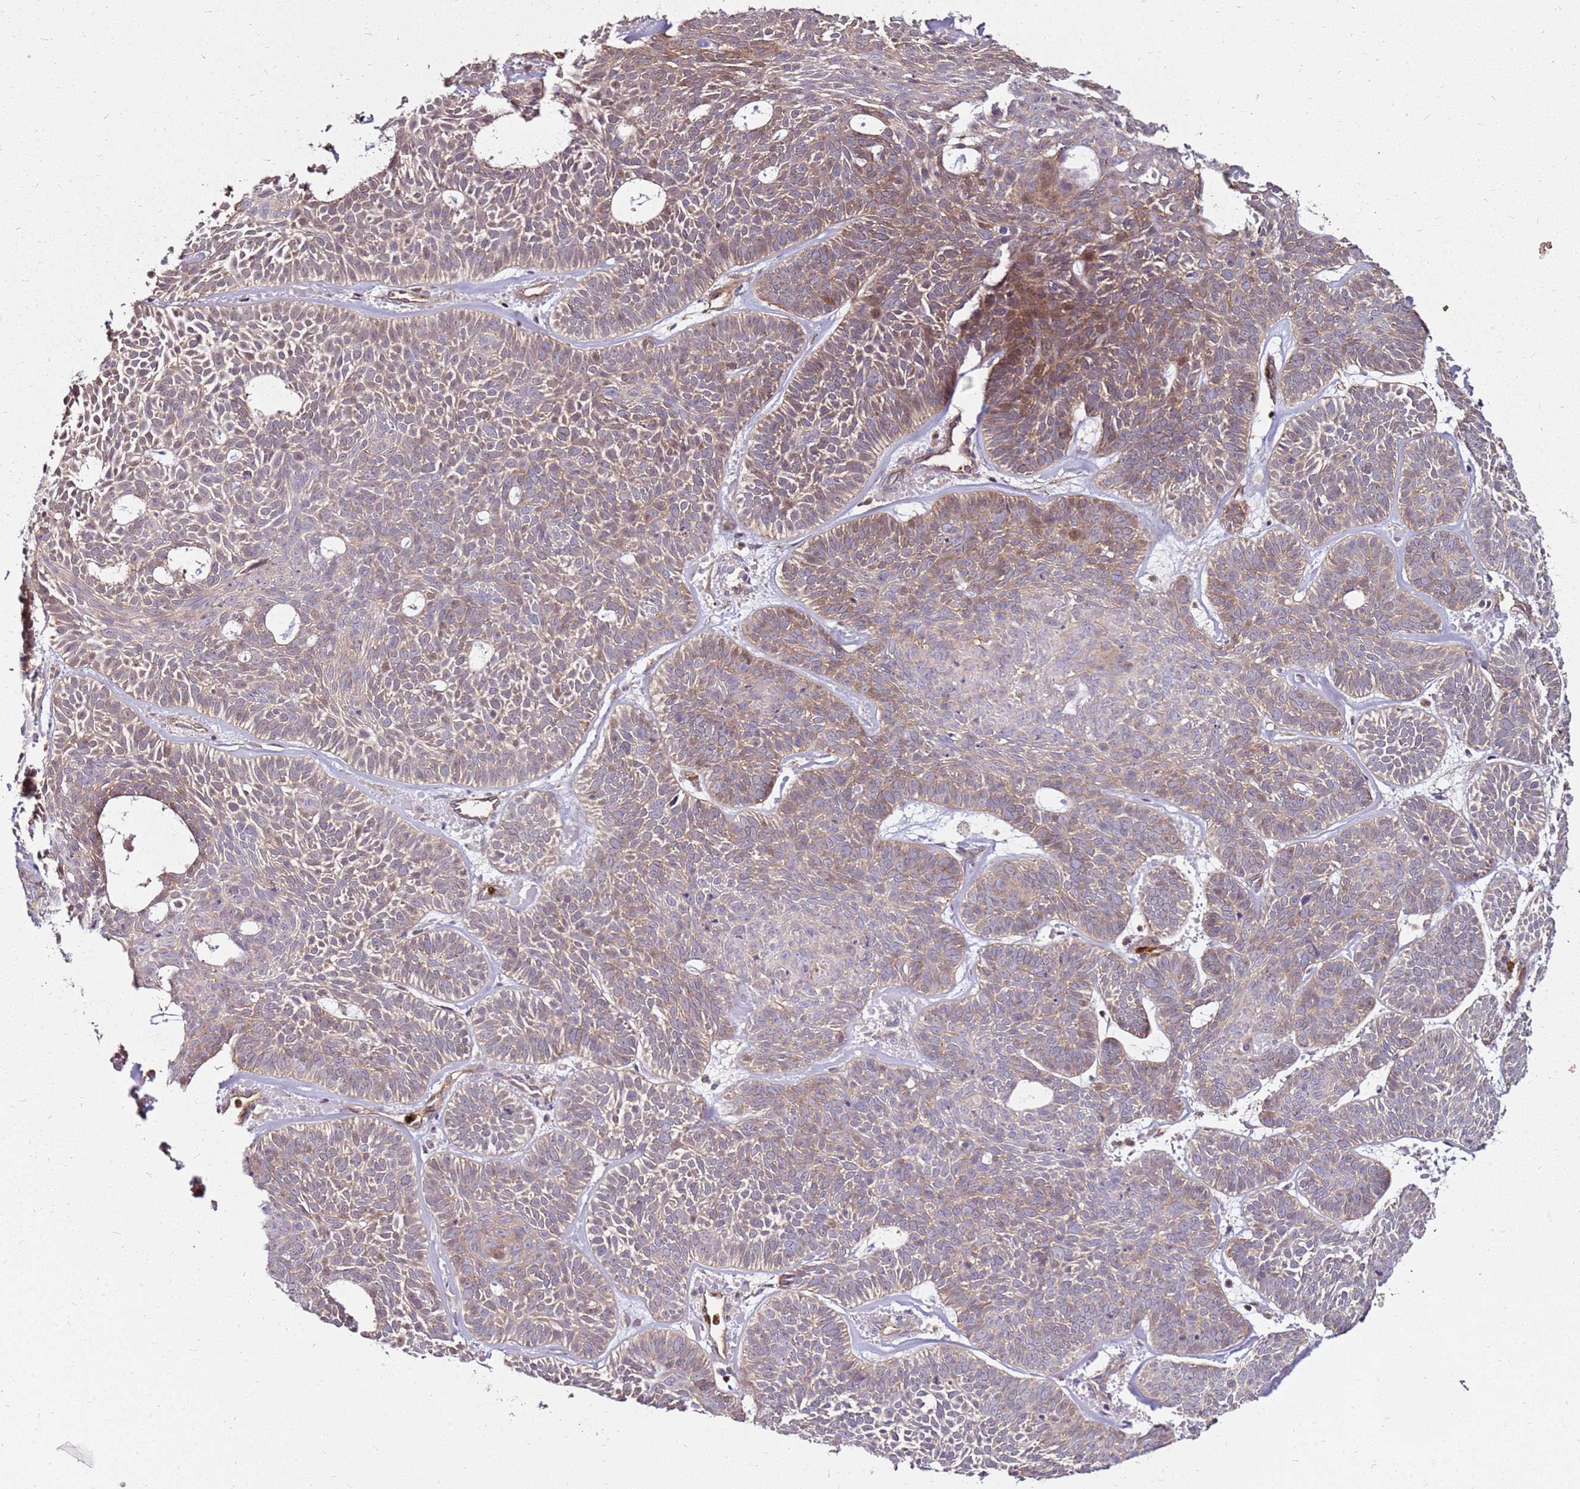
{"staining": {"intensity": "weak", "quantity": ">75%", "location": "cytoplasmic/membranous"}, "tissue": "skin cancer", "cell_type": "Tumor cells", "image_type": "cancer", "snomed": [{"axis": "morphology", "description": "Basal cell carcinoma"}, {"axis": "topography", "description": "Skin"}], "caption": "Basal cell carcinoma (skin) stained for a protein exhibits weak cytoplasmic/membranous positivity in tumor cells.", "gene": "RNF11", "patient": {"sex": "male", "age": 85}}